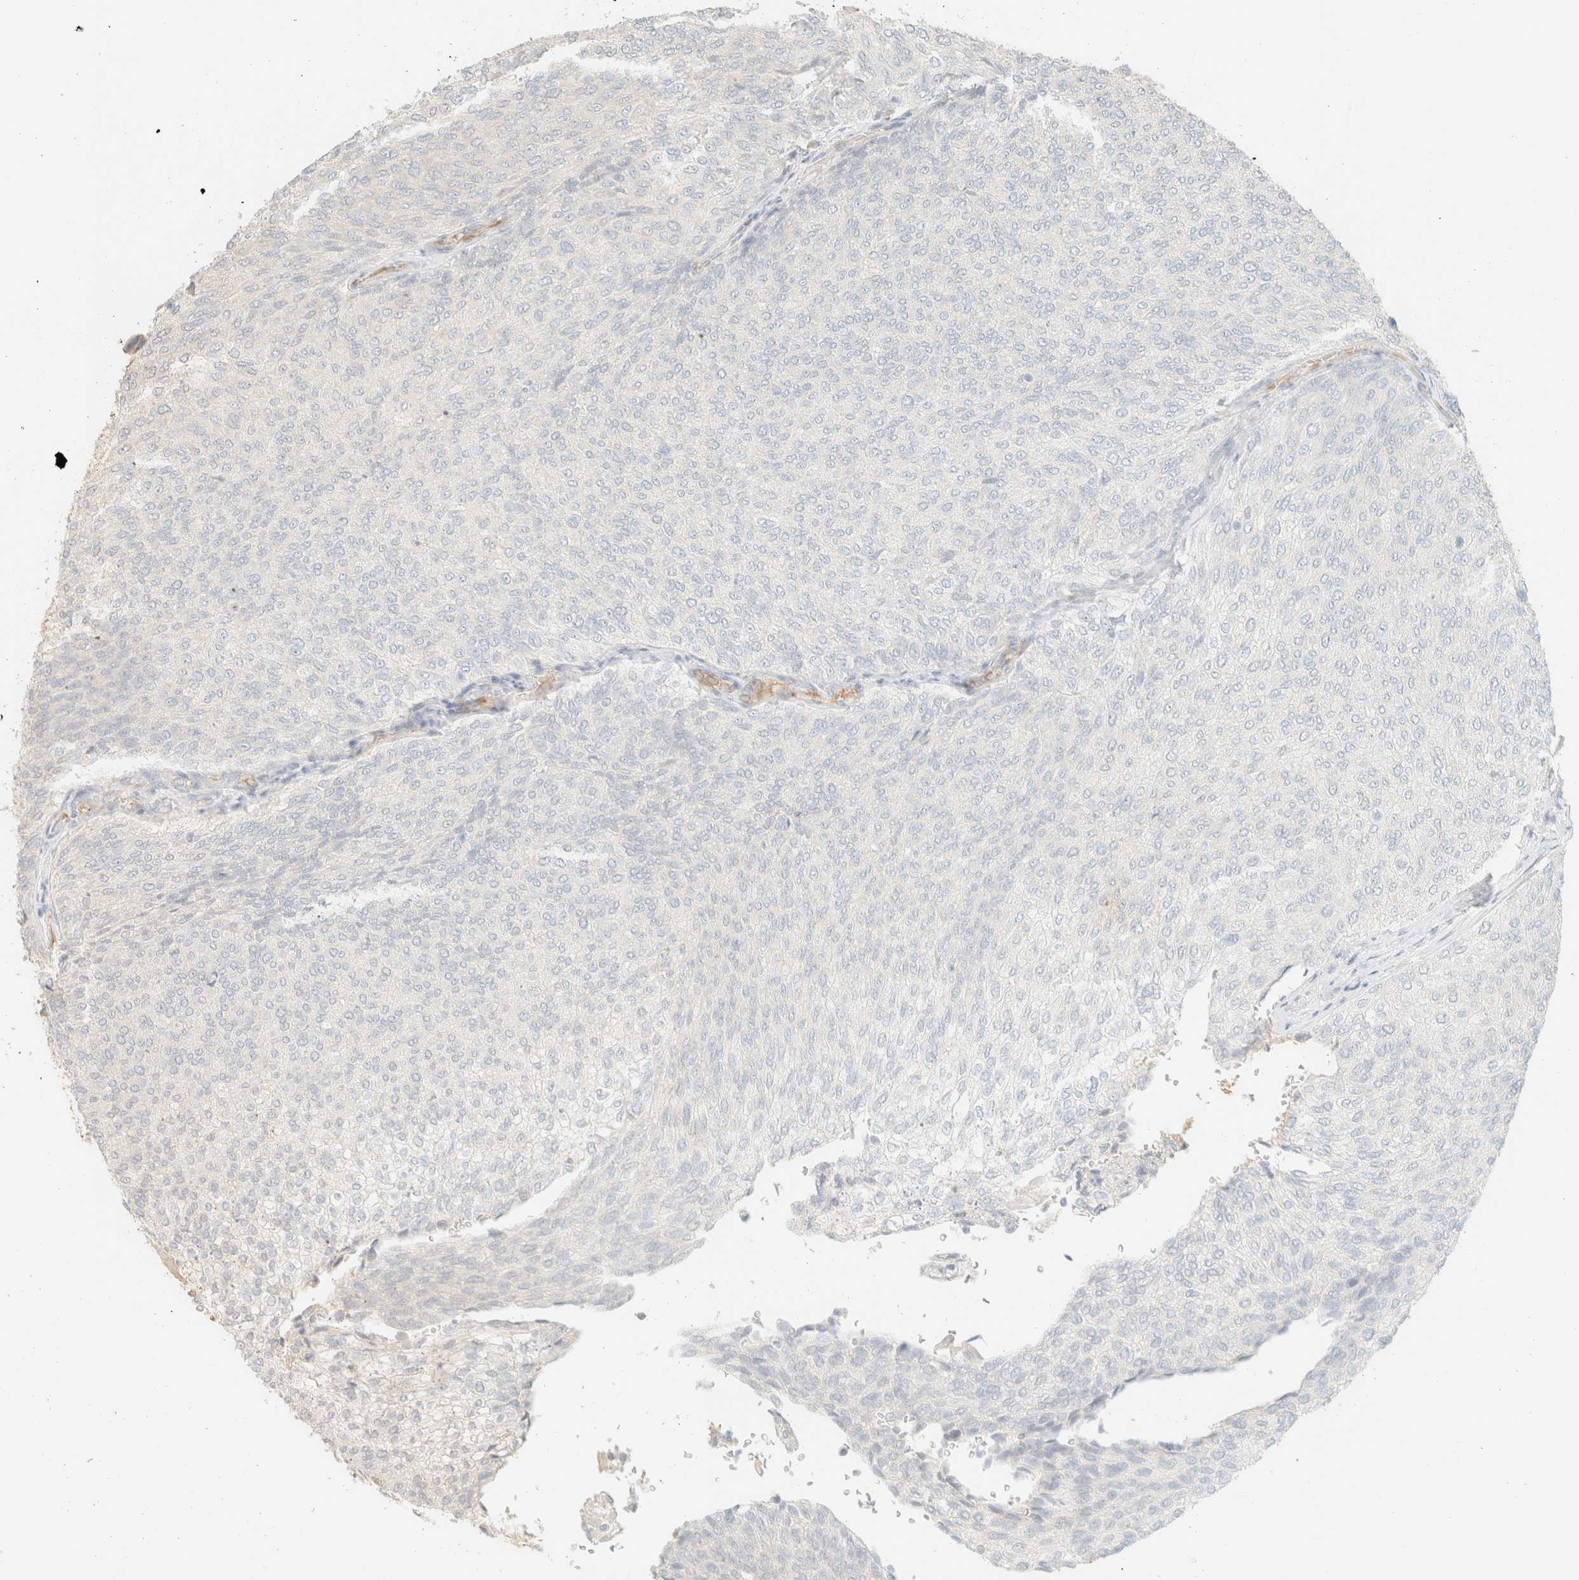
{"staining": {"intensity": "negative", "quantity": "none", "location": "none"}, "tissue": "urothelial cancer", "cell_type": "Tumor cells", "image_type": "cancer", "snomed": [{"axis": "morphology", "description": "Urothelial carcinoma, Low grade"}, {"axis": "topography", "description": "Urinary bladder"}], "caption": "Immunohistochemical staining of urothelial cancer demonstrates no significant staining in tumor cells.", "gene": "SPARCL1", "patient": {"sex": "female", "age": 79}}